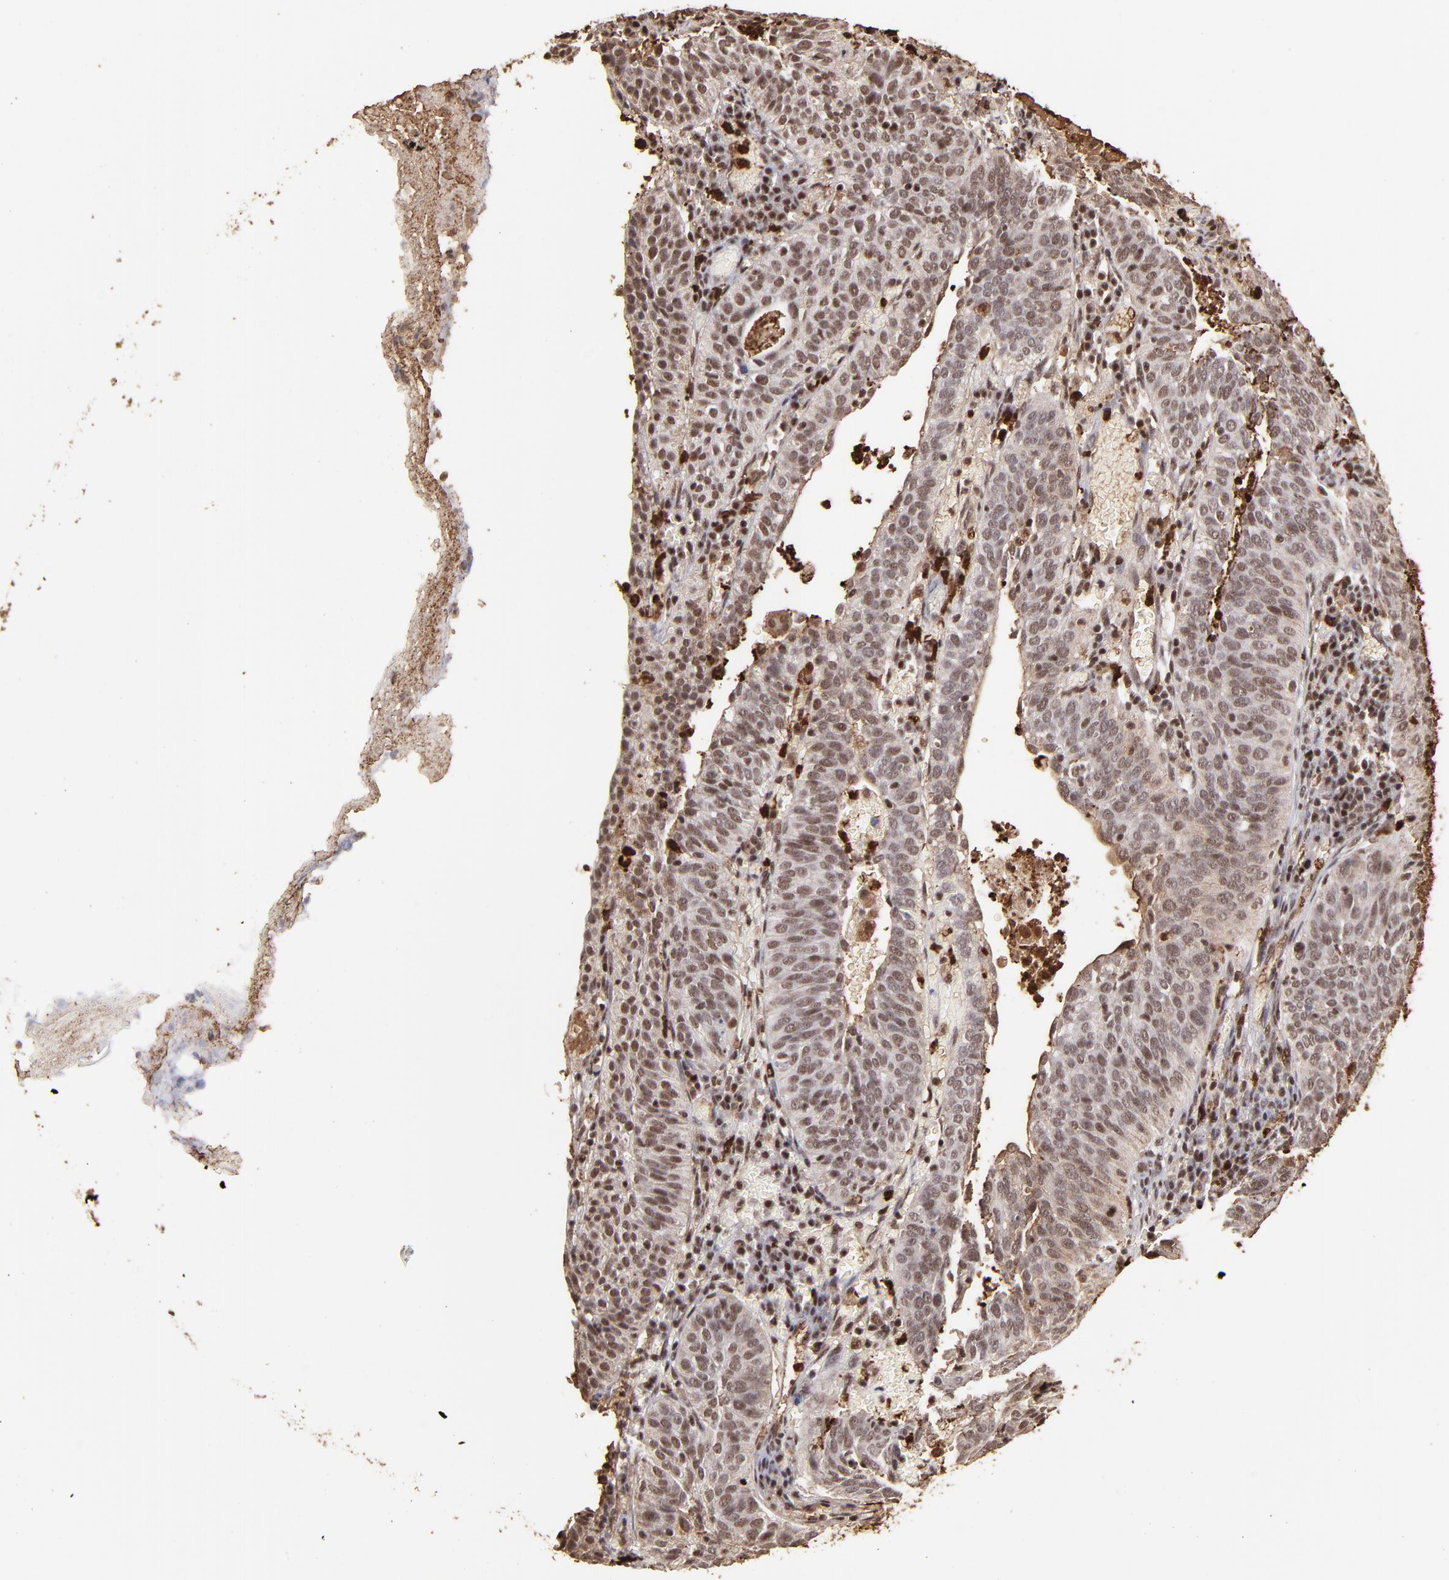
{"staining": {"intensity": "moderate", "quantity": ">75%", "location": "cytoplasmic/membranous,nuclear"}, "tissue": "cervical cancer", "cell_type": "Tumor cells", "image_type": "cancer", "snomed": [{"axis": "morphology", "description": "Squamous cell carcinoma, NOS"}, {"axis": "topography", "description": "Cervix"}], "caption": "A histopathology image of cervical cancer stained for a protein demonstrates moderate cytoplasmic/membranous and nuclear brown staining in tumor cells.", "gene": "ZFX", "patient": {"sex": "female", "age": 39}}